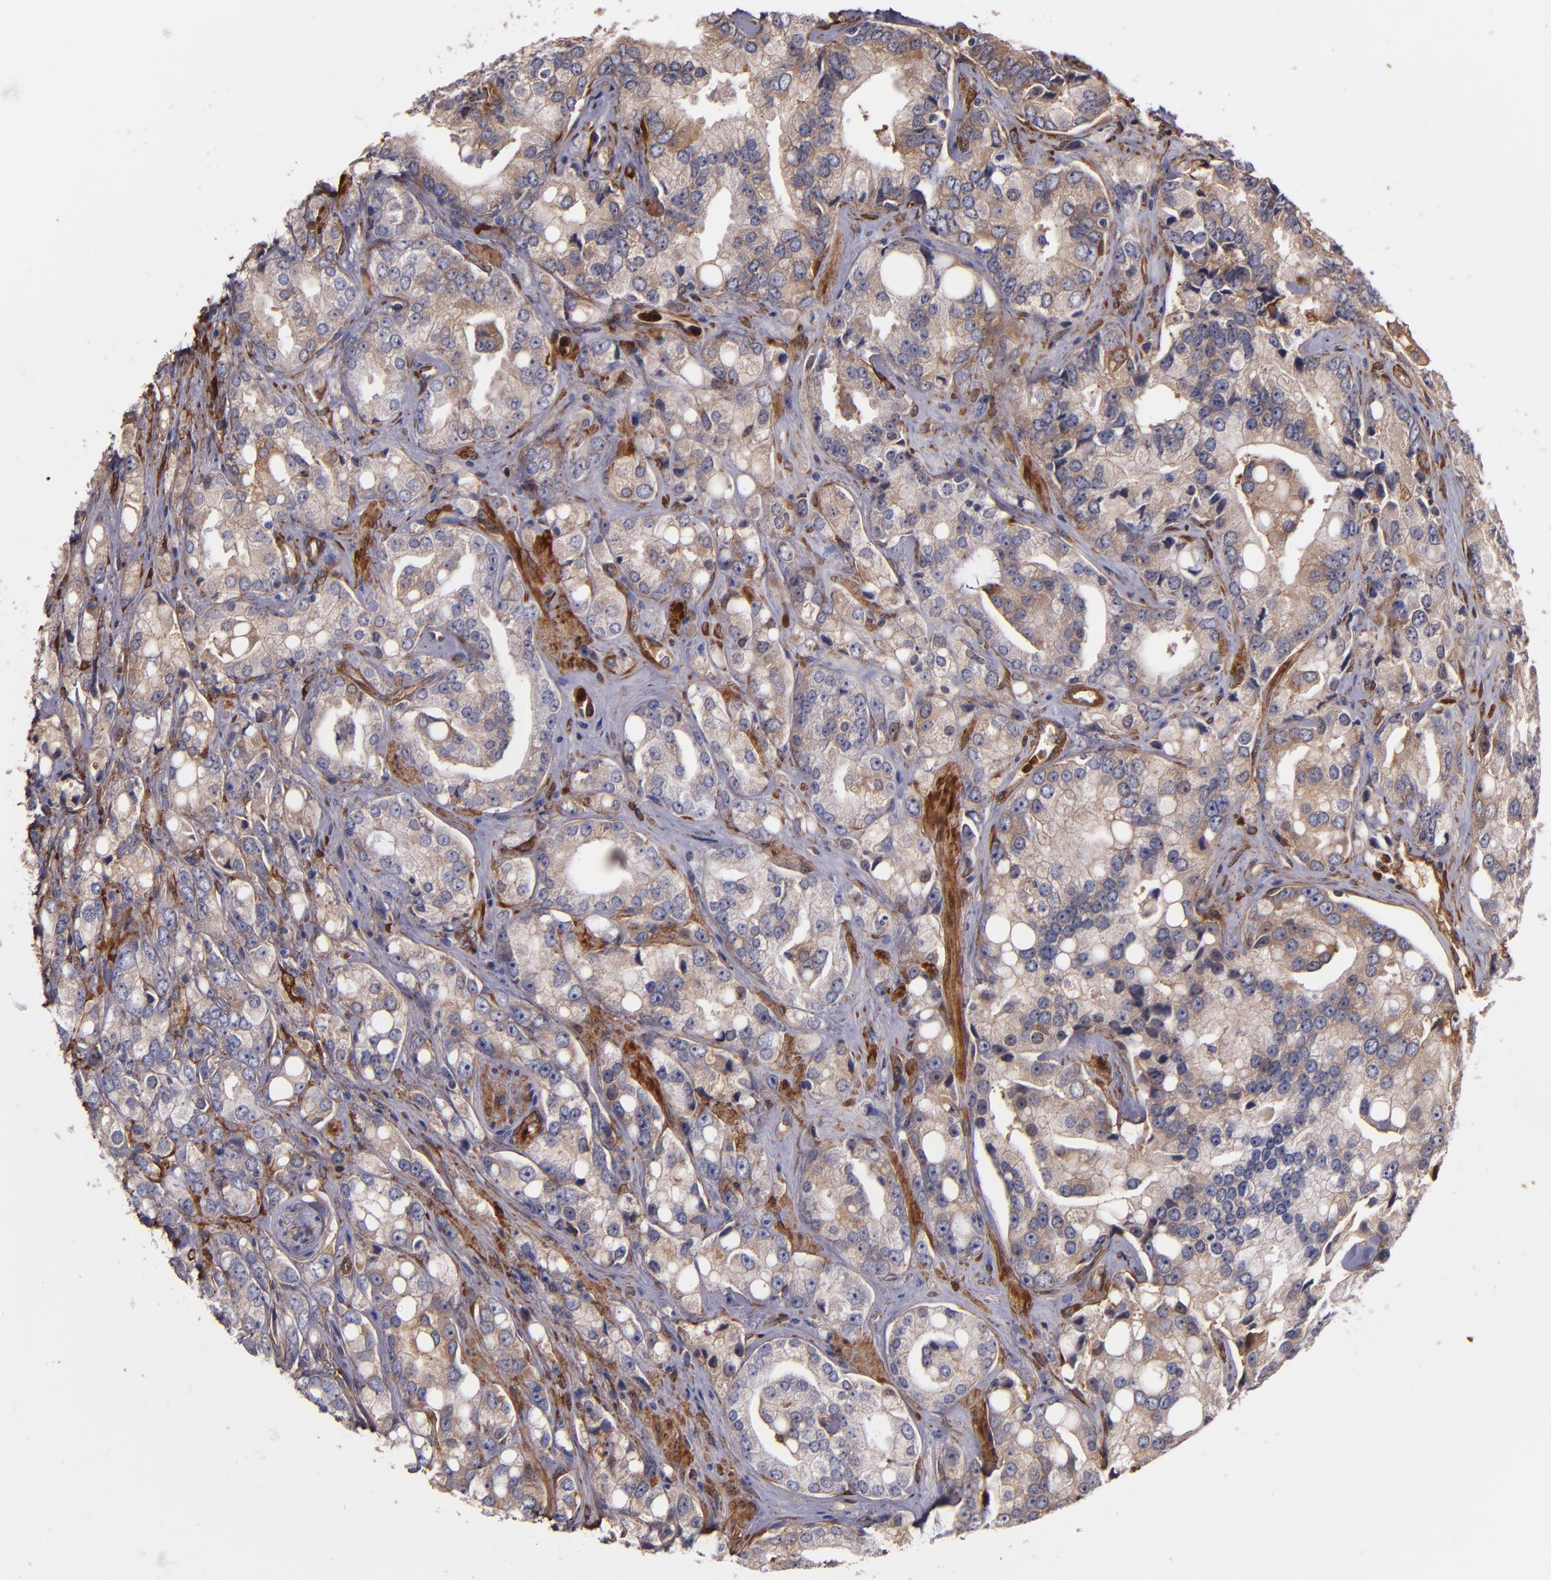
{"staining": {"intensity": "moderate", "quantity": ">75%", "location": "cytoplasmic/membranous"}, "tissue": "prostate cancer", "cell_type": "Tumor cells", "image_type": "cancer", "snomed": [{"axis": "morphology", "description": "Adenocarcinoma, High grade"}, {"axis": "topography", "description": "Prostate"}], "caption": "Prostate cancer stained with a brown dye reveals moderate cytoplasmic/membranous positive staining in about >75% of tumor cells.", "gene": "VCL", "patient": {"sex": "male", "age": 67}}